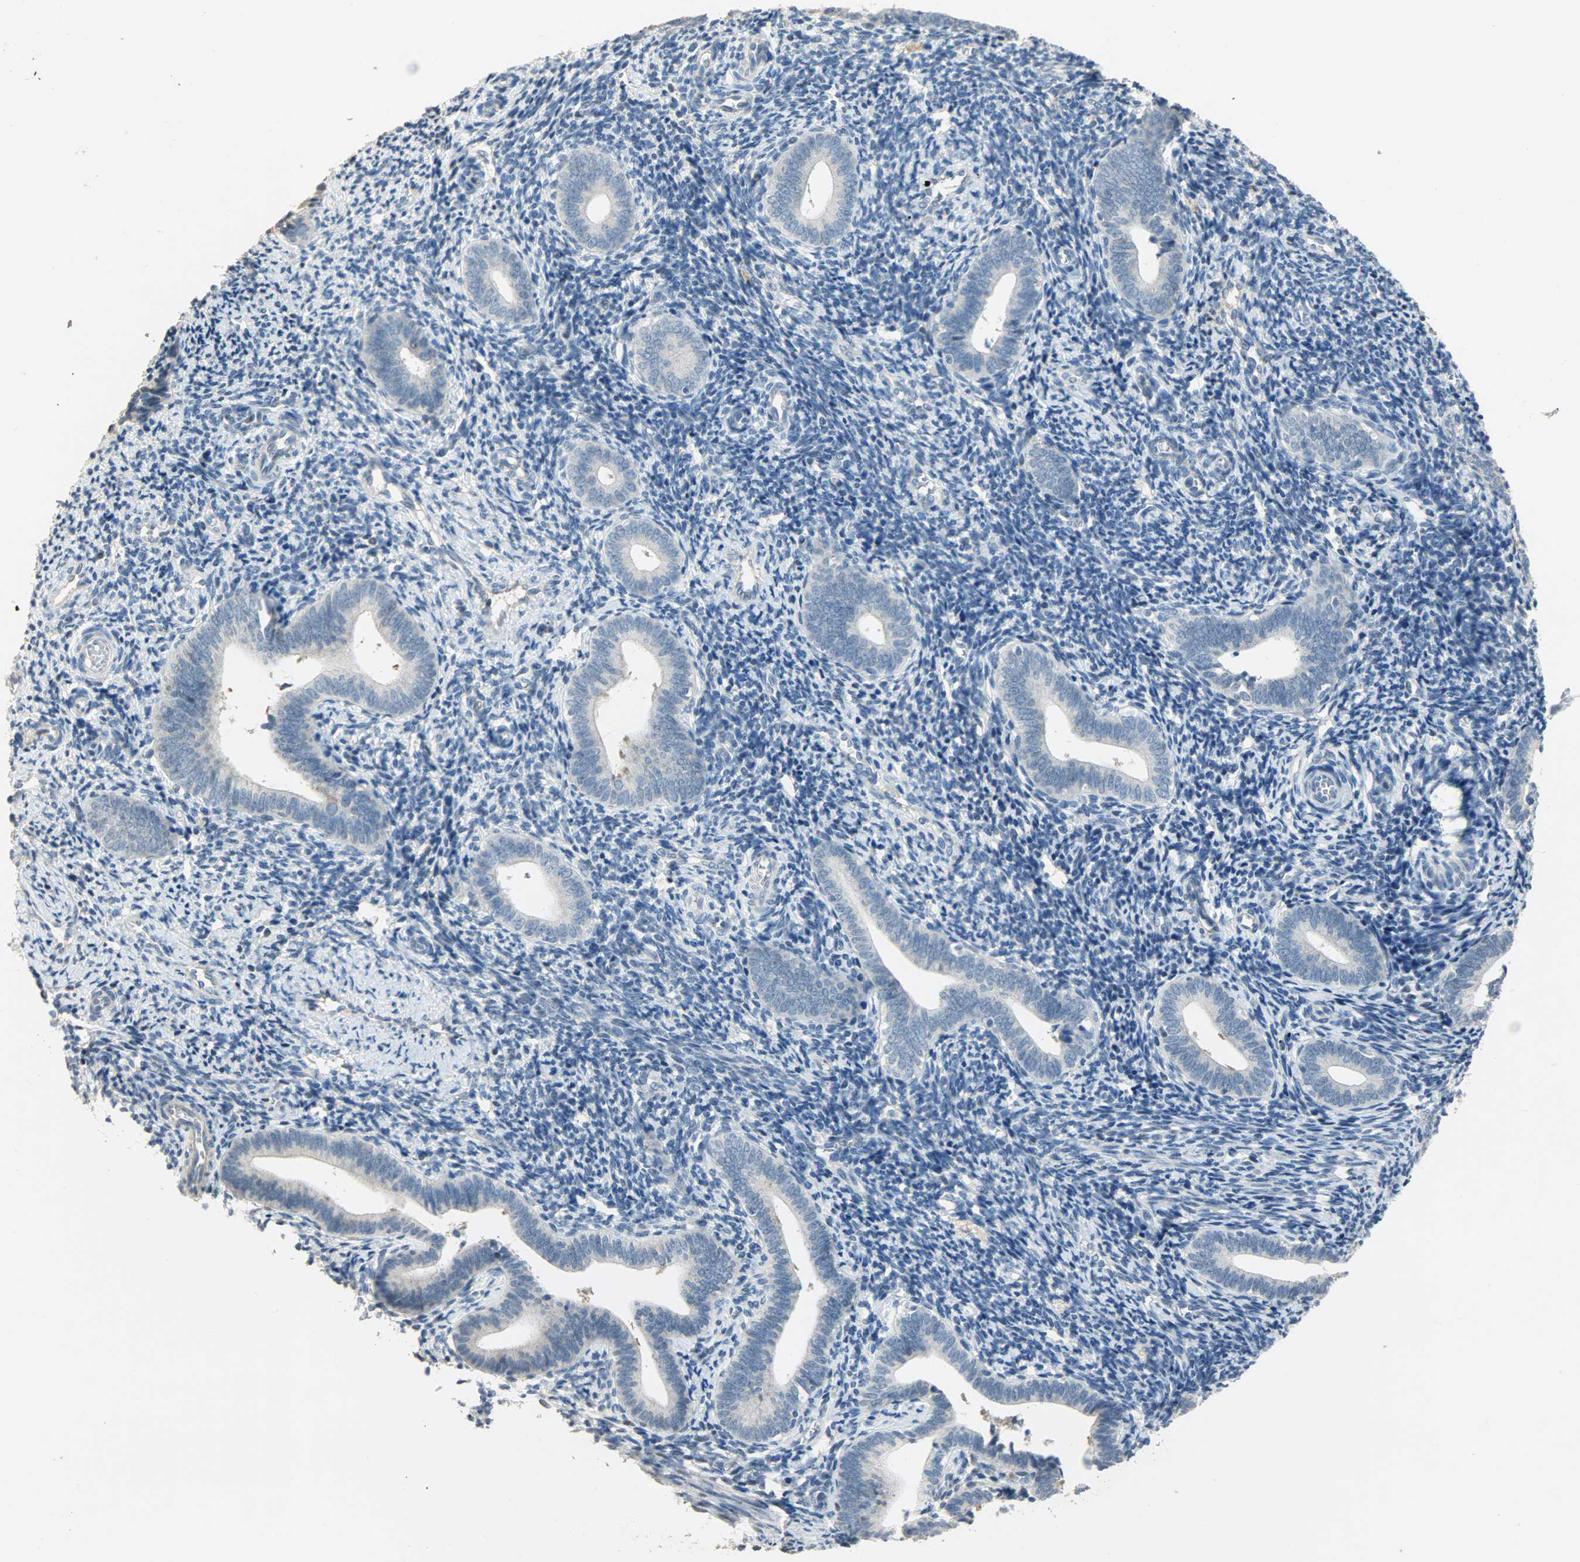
{"staining": {"intensity": "negative", "quantity": "none", "location": "none"}, "tissue": "endometrium", "cell_type": "Cells in endometrial stroma", "image_type": "normal", "snomed": [{"axis": "morphology", "description": "Normal tissue, NOS"}, {"axis": "topography", "description": "Uterus"}, {"axis": "topography", "description": "Endometrium"}], "caption": "Immunohistochemistry of benign endometrium reveals no expression in cells in endometrial stroma.", "gene": "DNAJB6", "patient": {"sex": "female", "age": 33}}